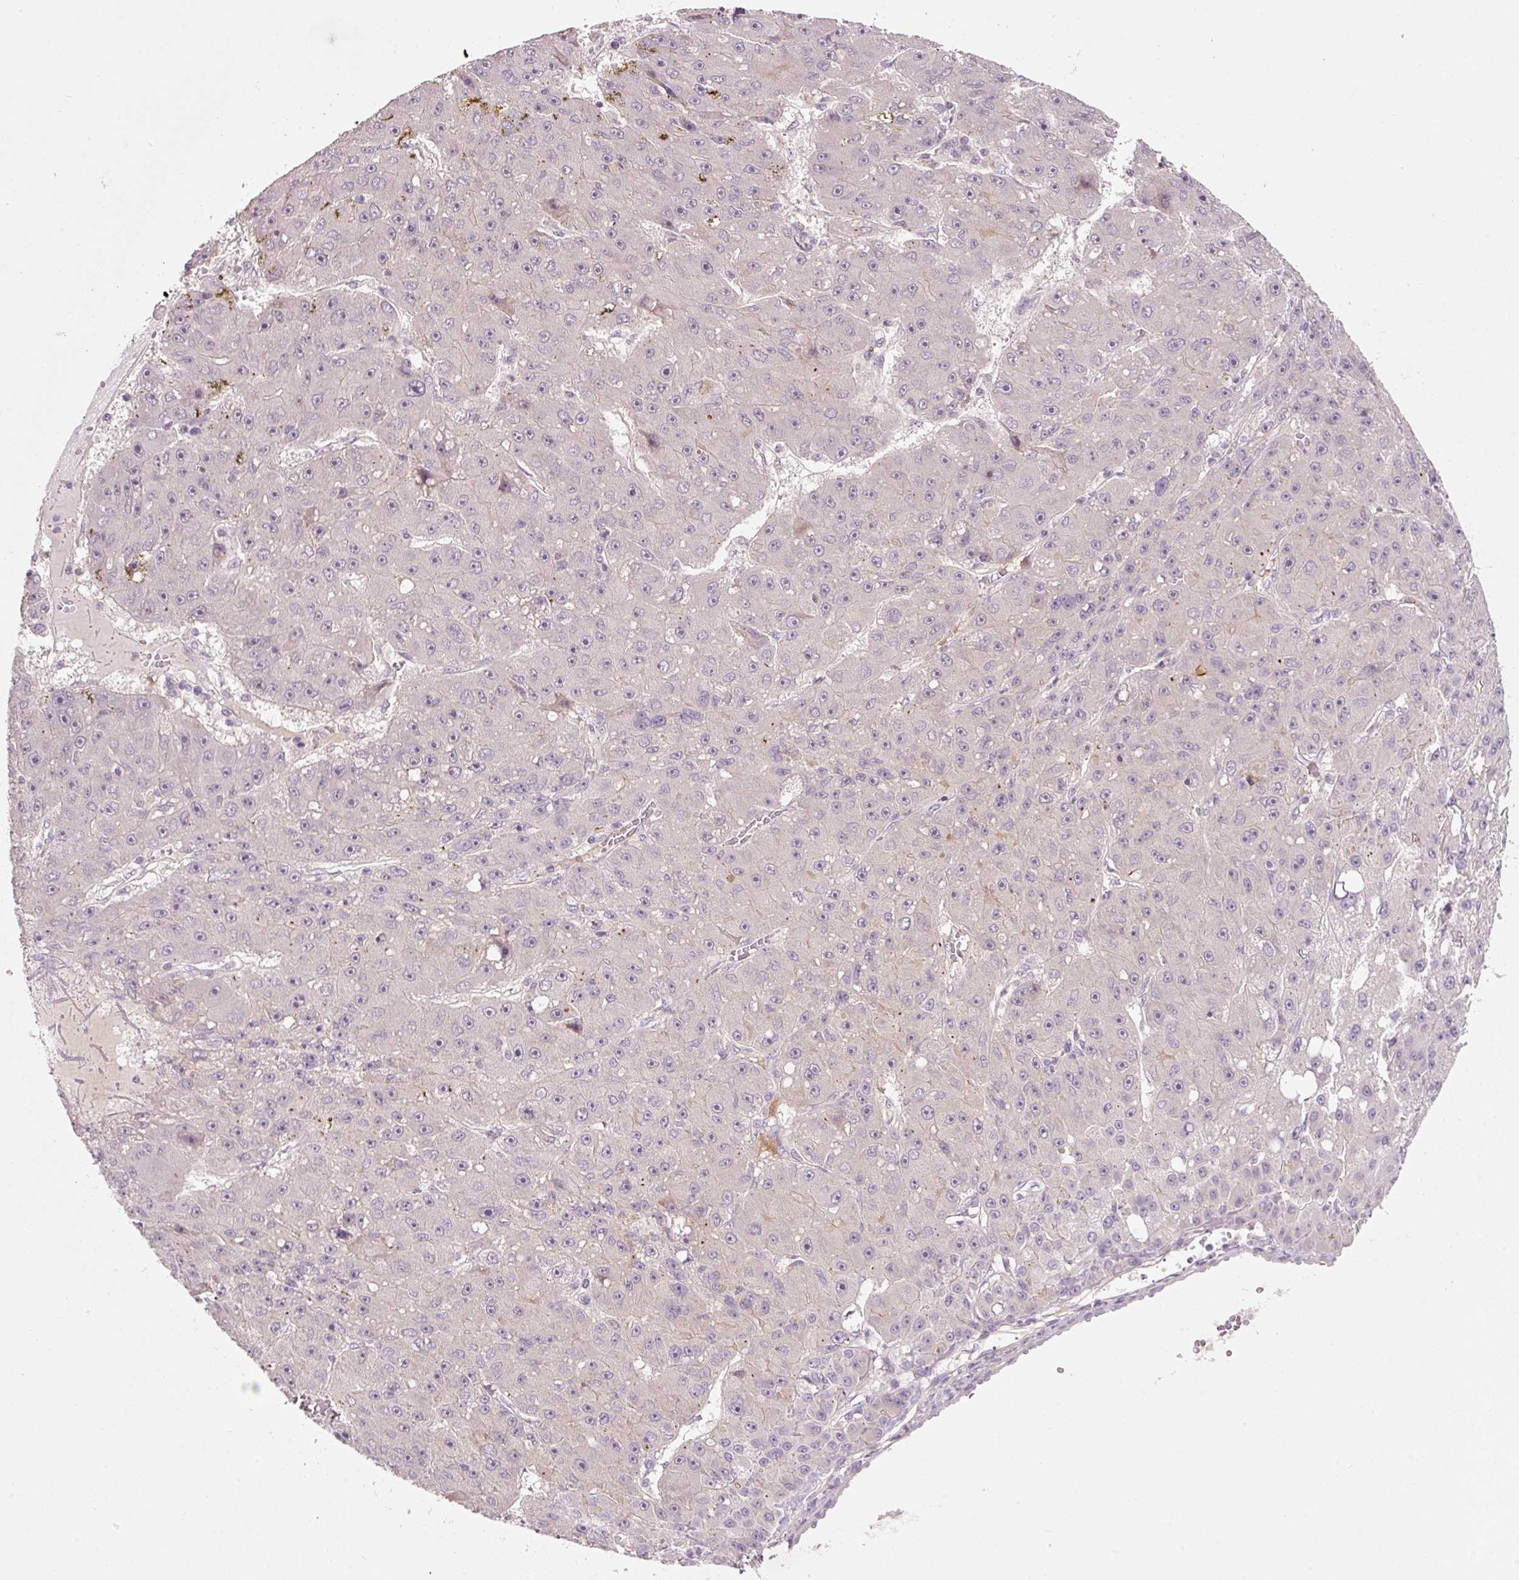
{"staining": {"intensity": "negative", "quantity": "none", "location": "none"}, "tissue": "liver cancer", "cell_type": "Tumor cells", "image_type": "cancer", "snomed": [{"axis": "morphology", "description": "Cholangiocarcinoma"}, {"axis": "topography", "description": "Liver"}], "caption": "Immunohistochemistry (IHC) image of neoplastic tissue: human liver cancer (cholangiocarcinoma) stained with DAB (3,3'-diaminobenzidine) shows no significant protein positivity in tumor cells.", "gene": "TIRAP", "patient": {"sex": "female", "age": 77}}